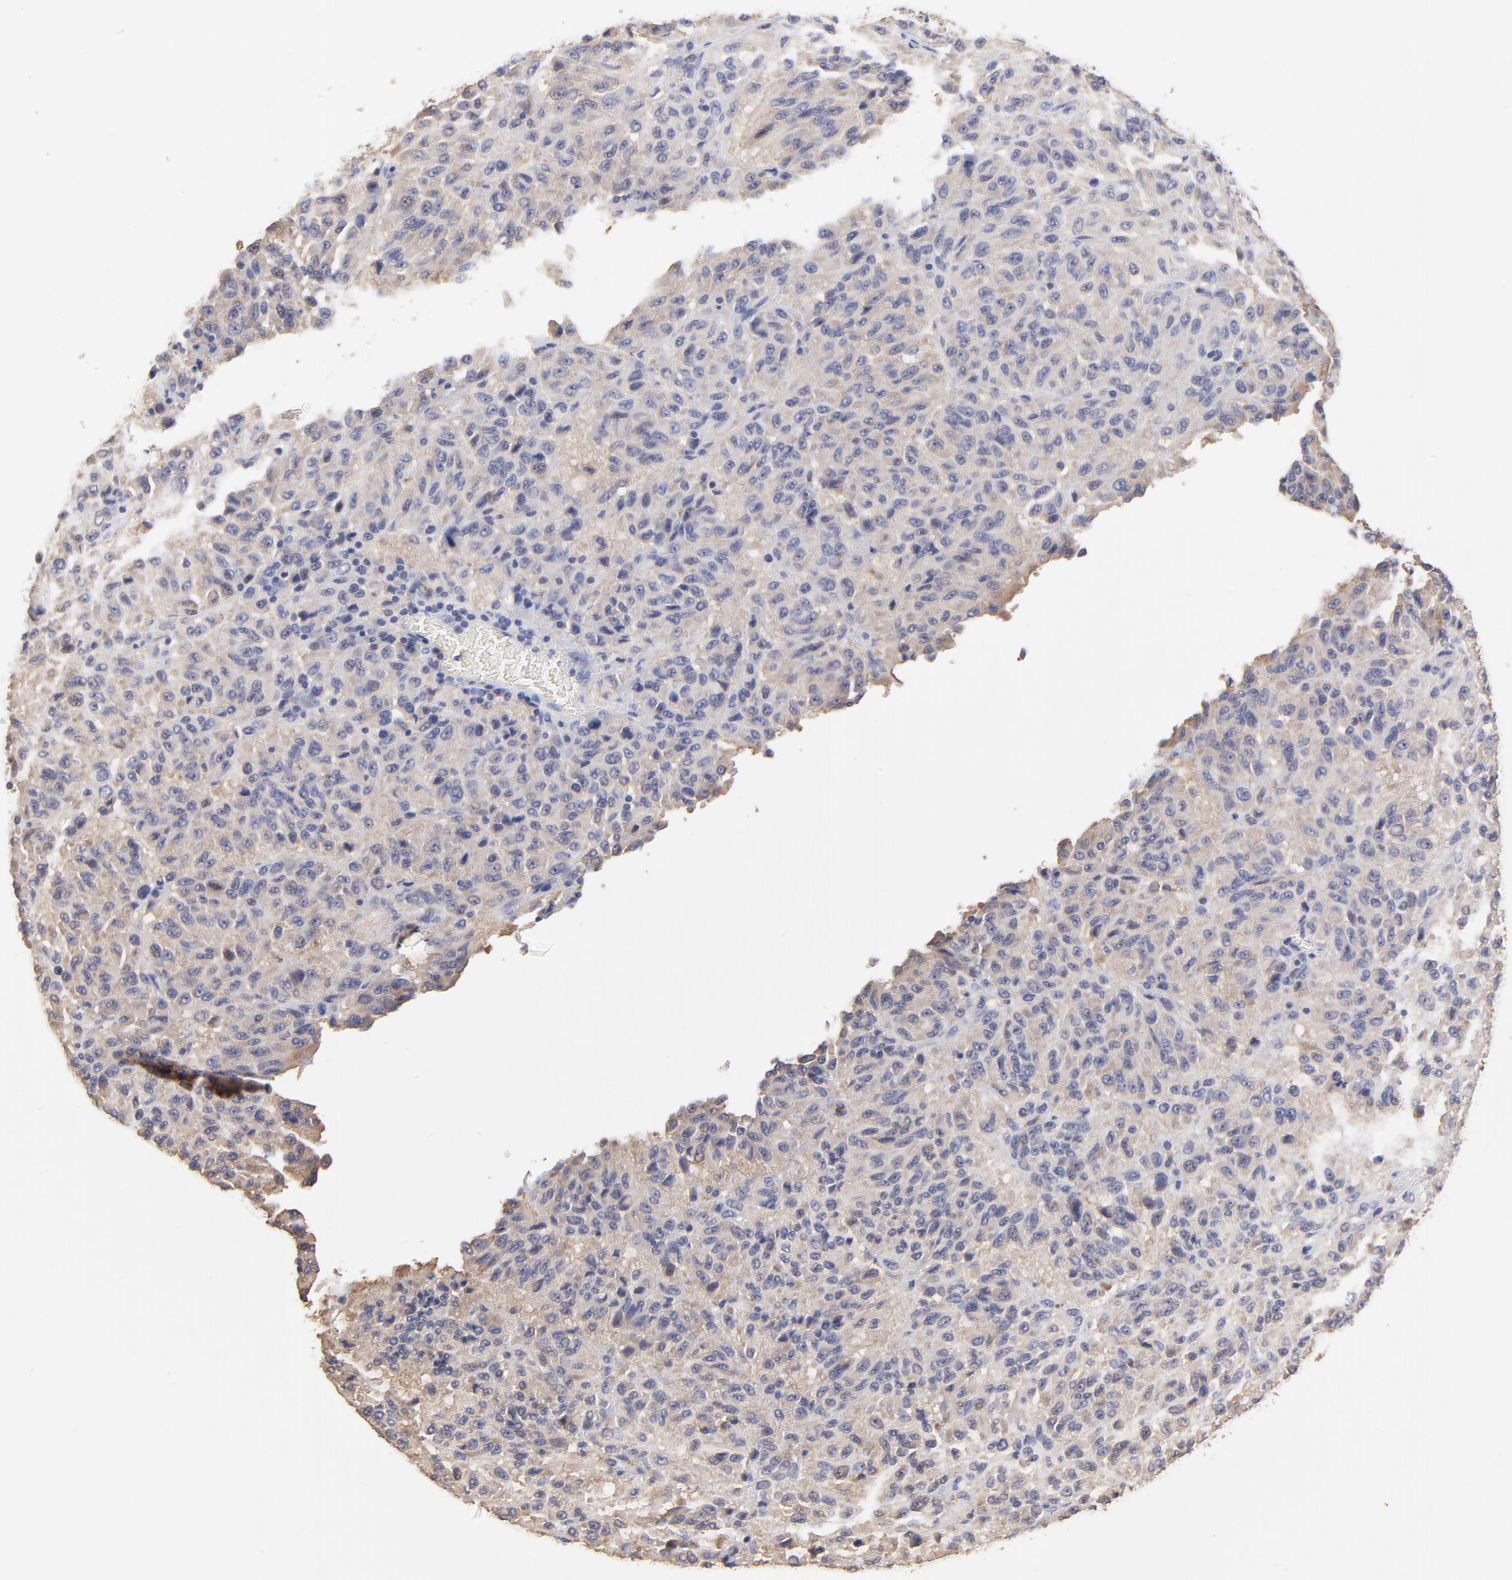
{"staining": {"intensity": "negative", "quantity": "none", "location": "none"}, "tissue": "melanoma", "cell_type": "Tumor cells", "image_type": "cancer", "snomed": [{"axis": "morphology", "description": "Malignant melanoma, Metastatic site"}, {"axis": "topography", "description": "Lung"}], "caption": "The image shows no significant expression in tumor cells of melanoma.", "gene": "CCT2", "patient": {"sex": "male", "age": 64}}